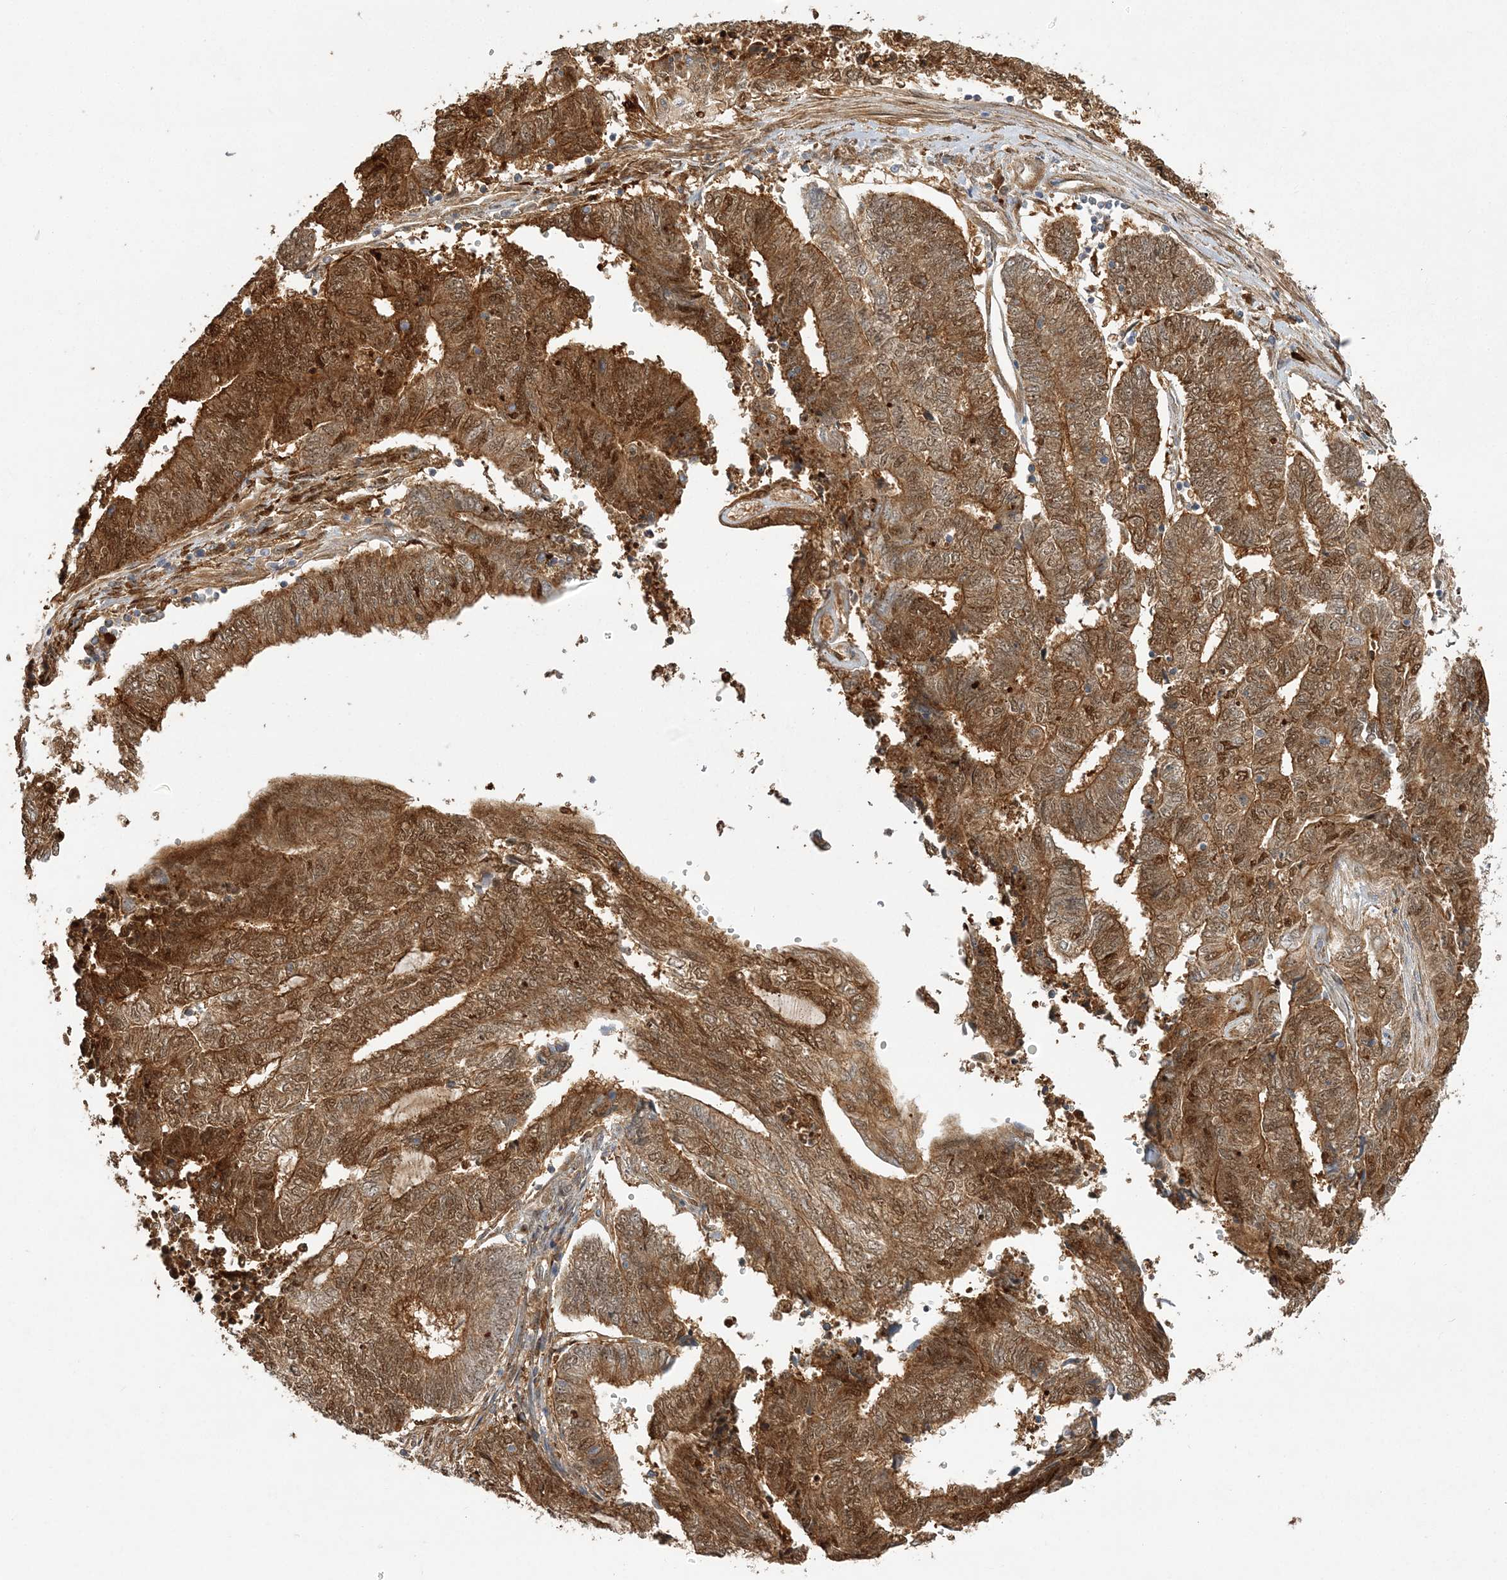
{"staining": {"intensity": "strong", "quantity": ">75%", "location": "cytoplasmic/membranous,nuclear"}, "tissue": "endometrial cancer", "cell_type": "Tumor cells", "image_type": "cancer", "snomed": [{"axis": "morphology", "description": "Adenocarcinoma, NOS"}, {"axis": "topography", "description": "Uterus"}, {"axis": "topography", "description": "Endometrium"}], "caption": "This image displays immunohistochemistry staining of adenocarcinoma (endometrial), with high strong cytoplasmic/membranous and nuclear staining in about >75% of tumor cells.", "gene": "NPM3", "patient": {"sex": "female", "age": 70}}